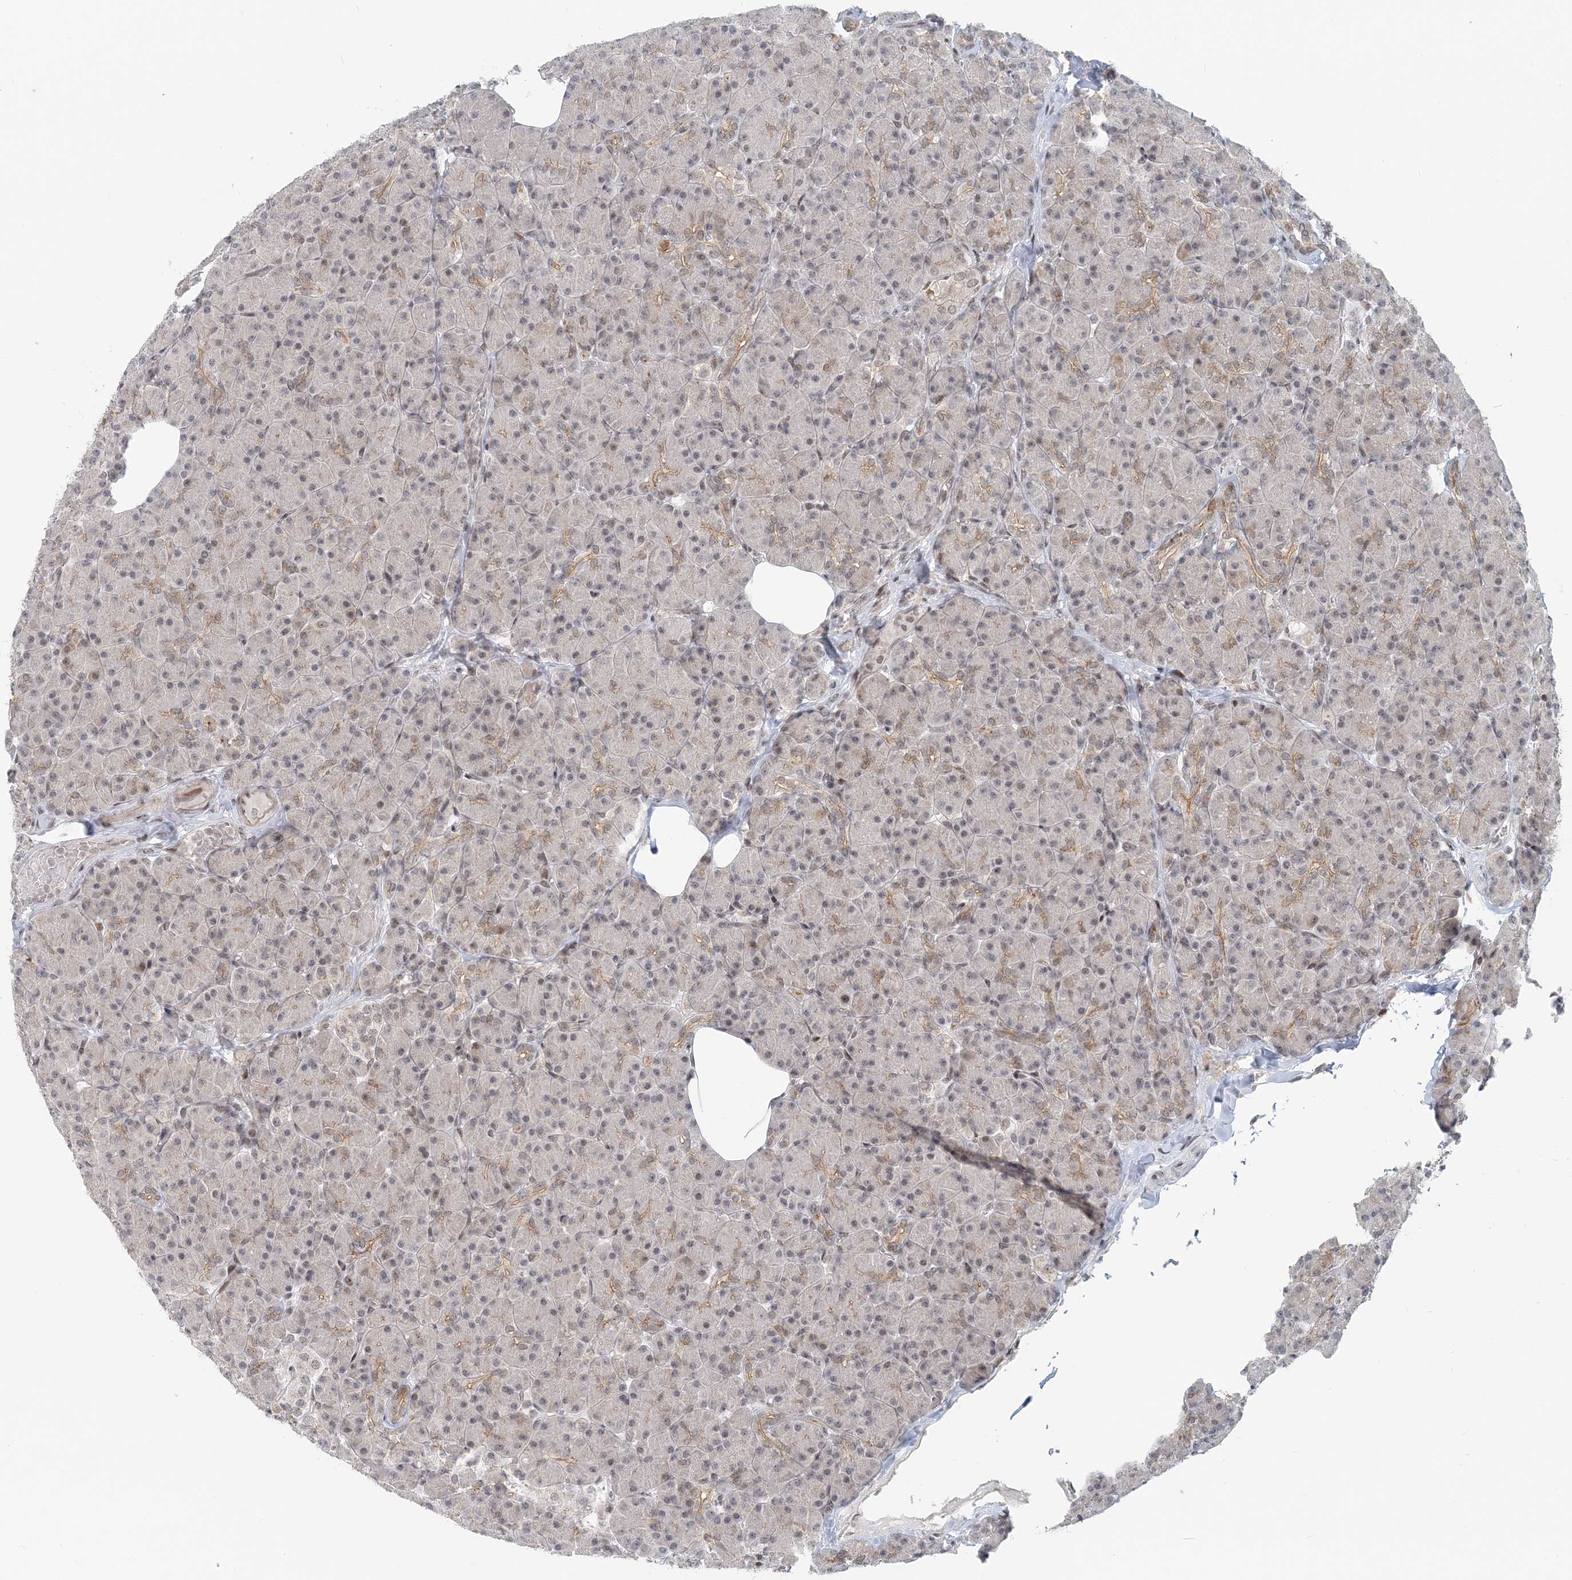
{"staining": {"intensity": "moderate", "quantity": "<25%", "location": "cytoplasmic/membranous,nuclear"}, "tissue": "pancreas", "cell_type": "Exocrine glandular cells", "image_type": "normal", "snomed": [{"axis": "morphology", "description": "Normal tissue, NOS"}, {"axis": "topography", "description": "Pancreas"}], "caption": "This is a micrograph of IHC staining of unremarkable pancreas, which shows moderate staining in the cytoplasmic/membranous,nuclear of exocrine glandular cells.", "gene": "BAZ1B", "patient": {"sex": "female", "age": 43}}